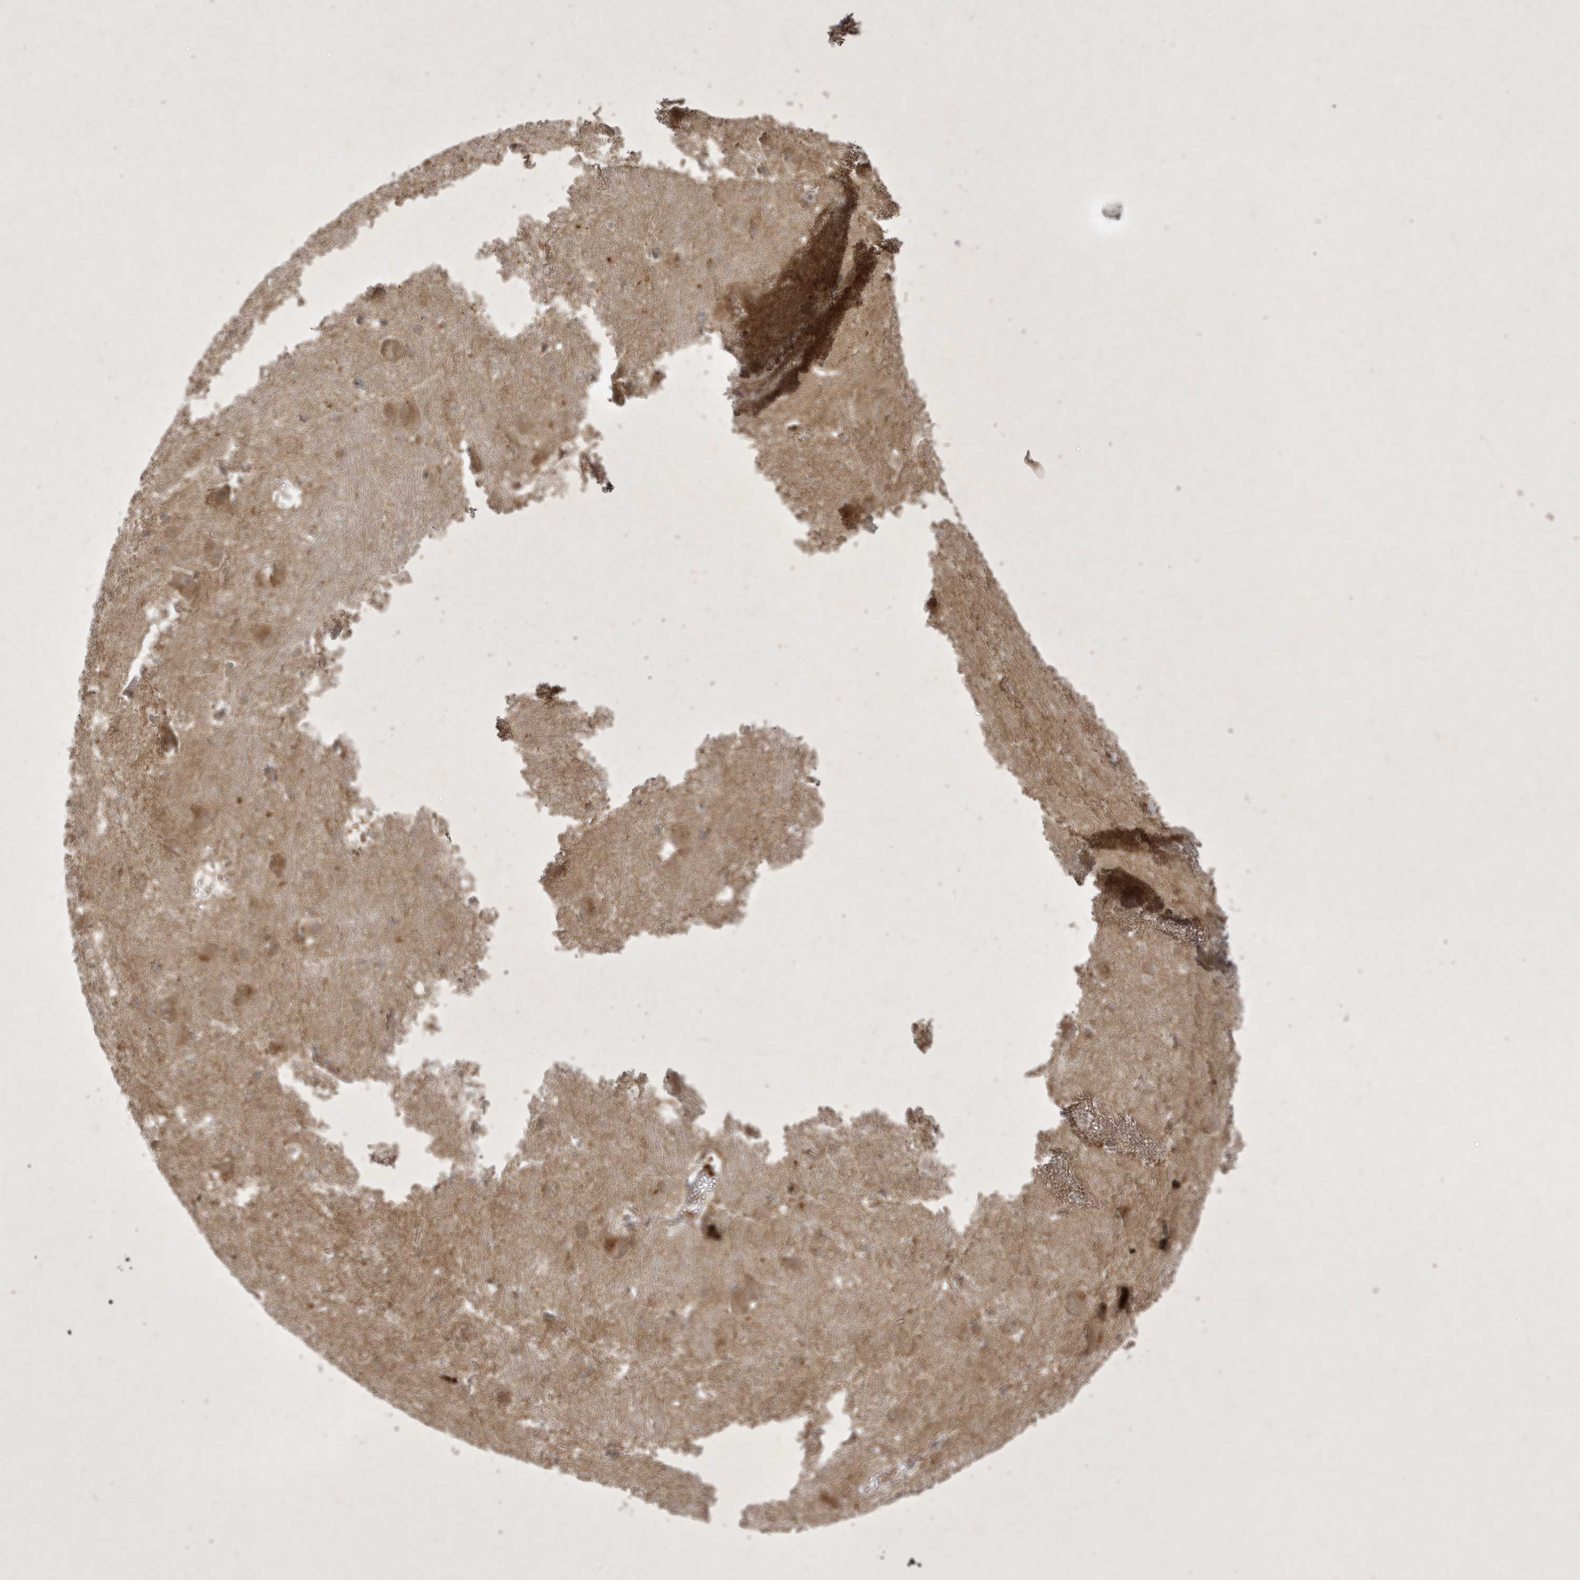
{"staining": {"intensity": "moderate", "quantity": "25%-75%", "location": "cytoplasmic/membranous"}, "tissue": "caudate", "cell_type": "Glial cells", "image_type": "normal", "snomed": [{"axis": "morphology", "description": "Normal tissue, NOS"}, {"axis": "topography", "description": "Lateral ventricle wall"}], "caption": "About 25%-75% of glial cells in benign caudate reveal moderate cytoplasmic/membranous protein positivity as visualized by brown immunohistochemical staining.", "gene": "FAM83C", "patient": {"sex": "male", "age": 37}}